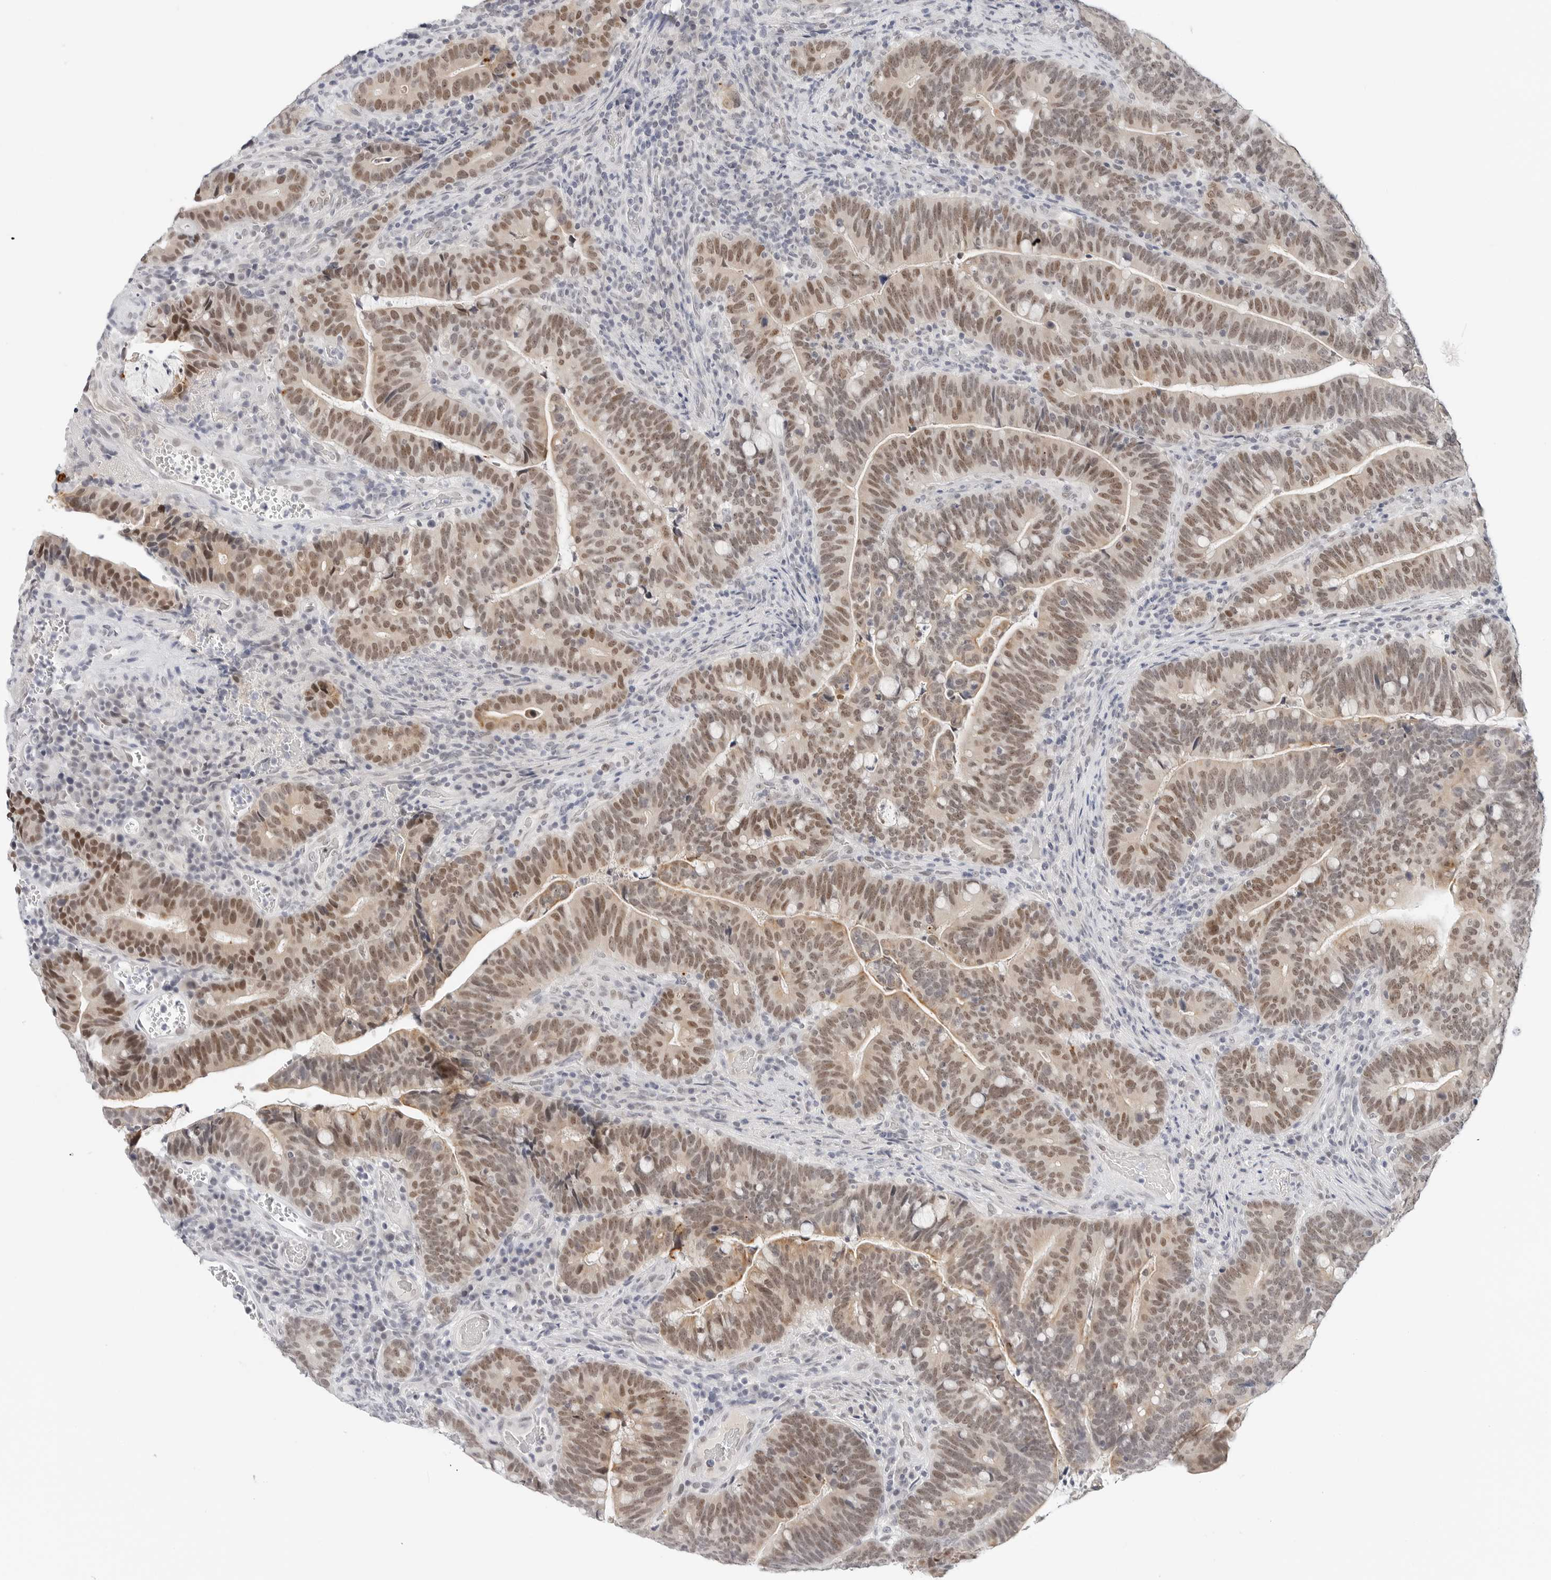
{"staining": {"intensity": "moderate", "quantity": ">75%", "location": "nuclear"}, "tissue": "colorectal cancer", "cell_type": "Tumor cells", "image_type": "cancer", "snomed": [{"axis": "morphology", "description": "Adenocarcinoma, NOS"}, {"axis": "topography", "description": "Colon"}], "caption": "Colorectal adenocarcinoma was stained to show a protein in brown. There is medium levels of moderate nuclear expression in about >75% of tumor cells.", "gene": "TSEN2", "patient": {"sex": "female", "age": 66}}